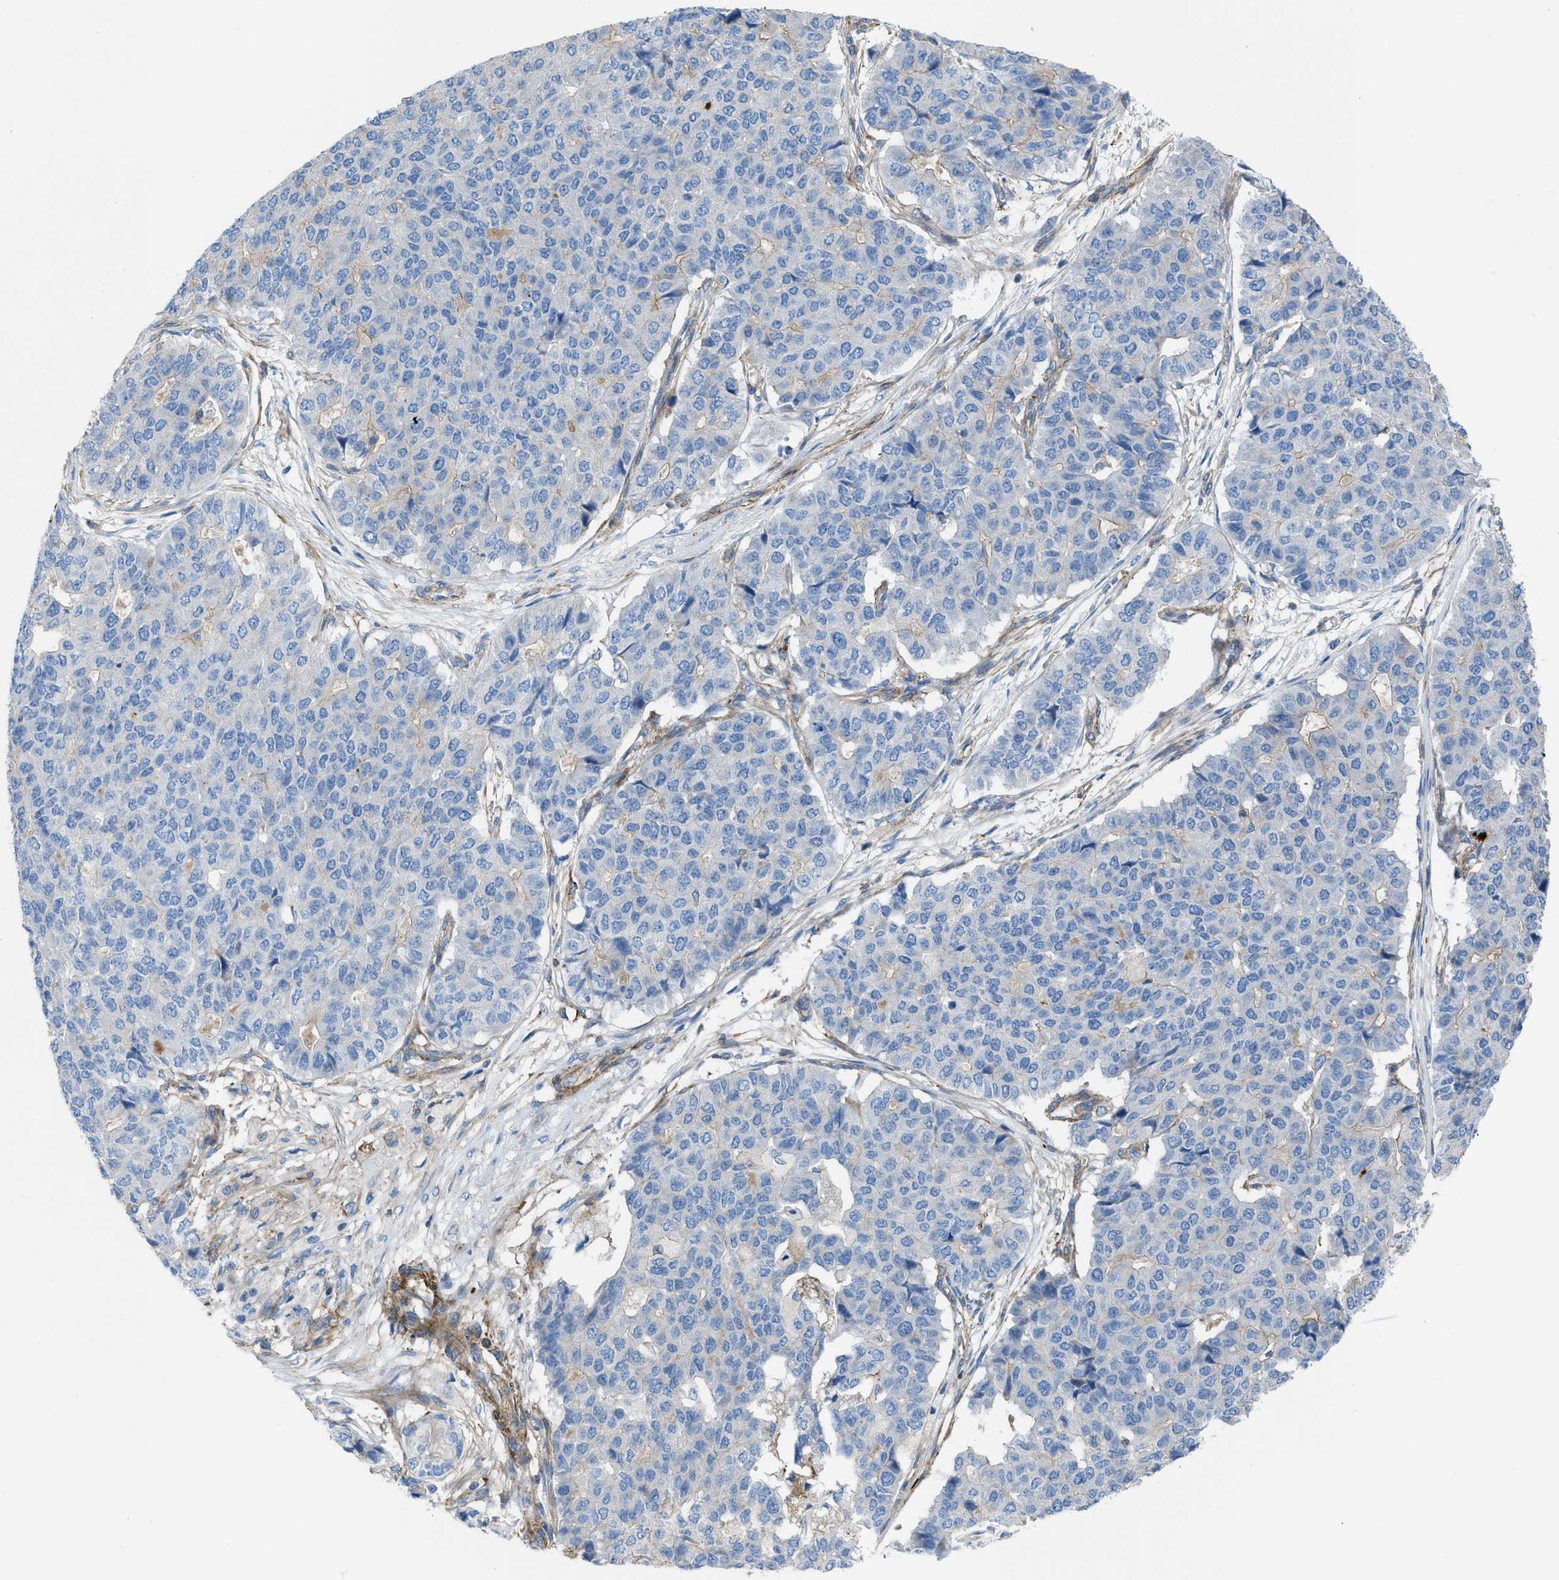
{"staining": {"intensity": "negative", "quantity": "none", "location": "none"}, "tissue": "pancreatic cancer", "cell_type": "Tumor cells", "image_type": "cancer", "snomed": [{"axis": "morphology", "description": "Adenocarcinoma, NOS"}, {"axis": "topography", "description": "Pancreas"}], "caption": "High power microscopy histopathology image of an immunohistochemistry photomicrograph of pancreatic cancer (adenocarcinoma), revealing no significant expression in tumor cells.", "gene": "KCNH7", "patient": {"sex": "male", "age": 50}}